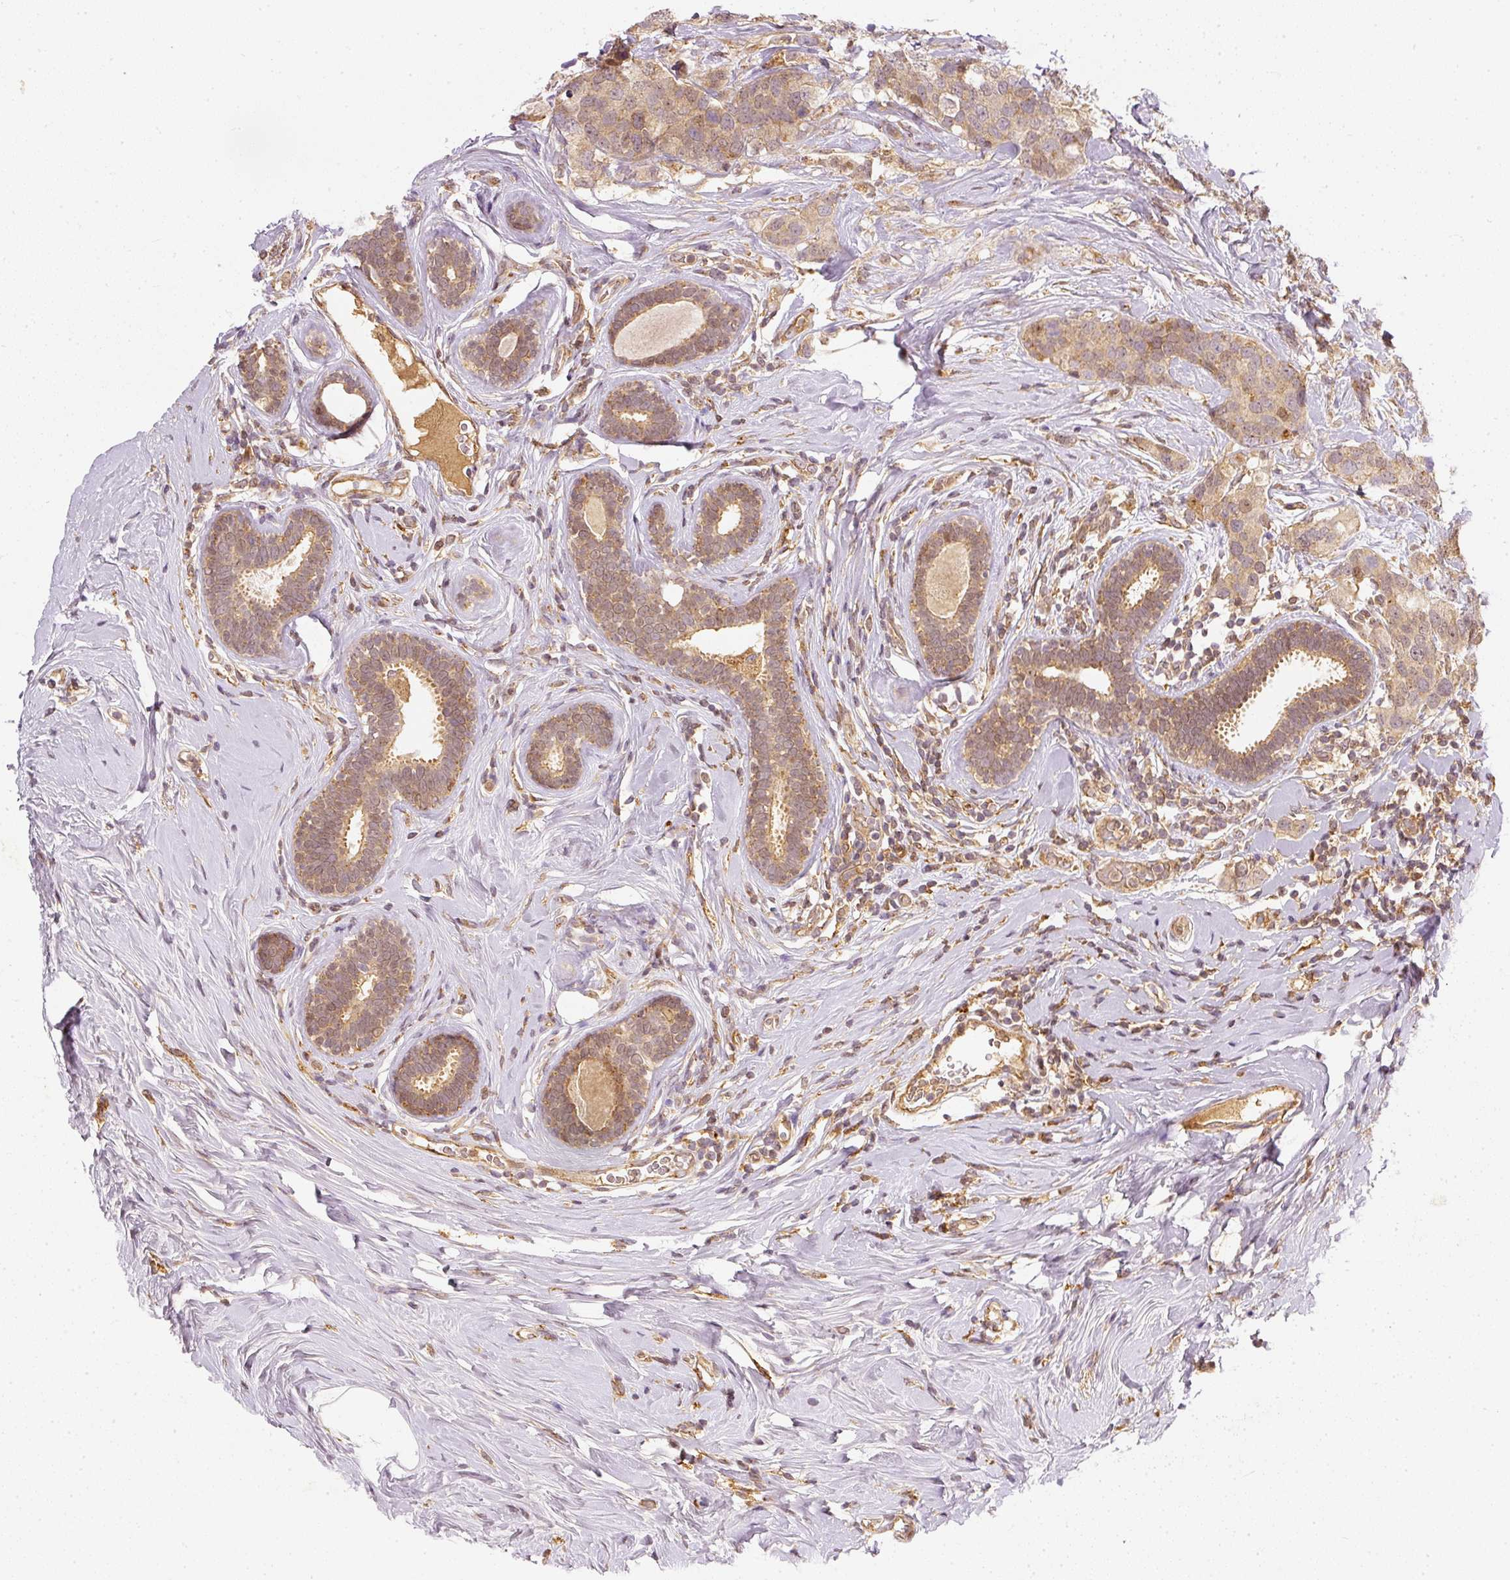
{"staining": {"intensity": "moderate", "quantity": ">75%", "location": "cytoplasmic/membranous"}, "tissue": "breast cancer", "cell_type": "Tumor cells", "image_type": "cancer", "snomed": [{"axis": "morphology", "description": "Lobular carcinoma"}, {"axis": "topography", "description": "Breast"}], "caption": "Protein staining demonstrates moderate cytoplasmic/membranous expression in about >75% of tumor cells in breast cancer (lobular carcinoma). (IHC, brightfield microscopy, high magnification).", "gene": "ZNF580", "patient": {"sex": "female", "age": 59}}